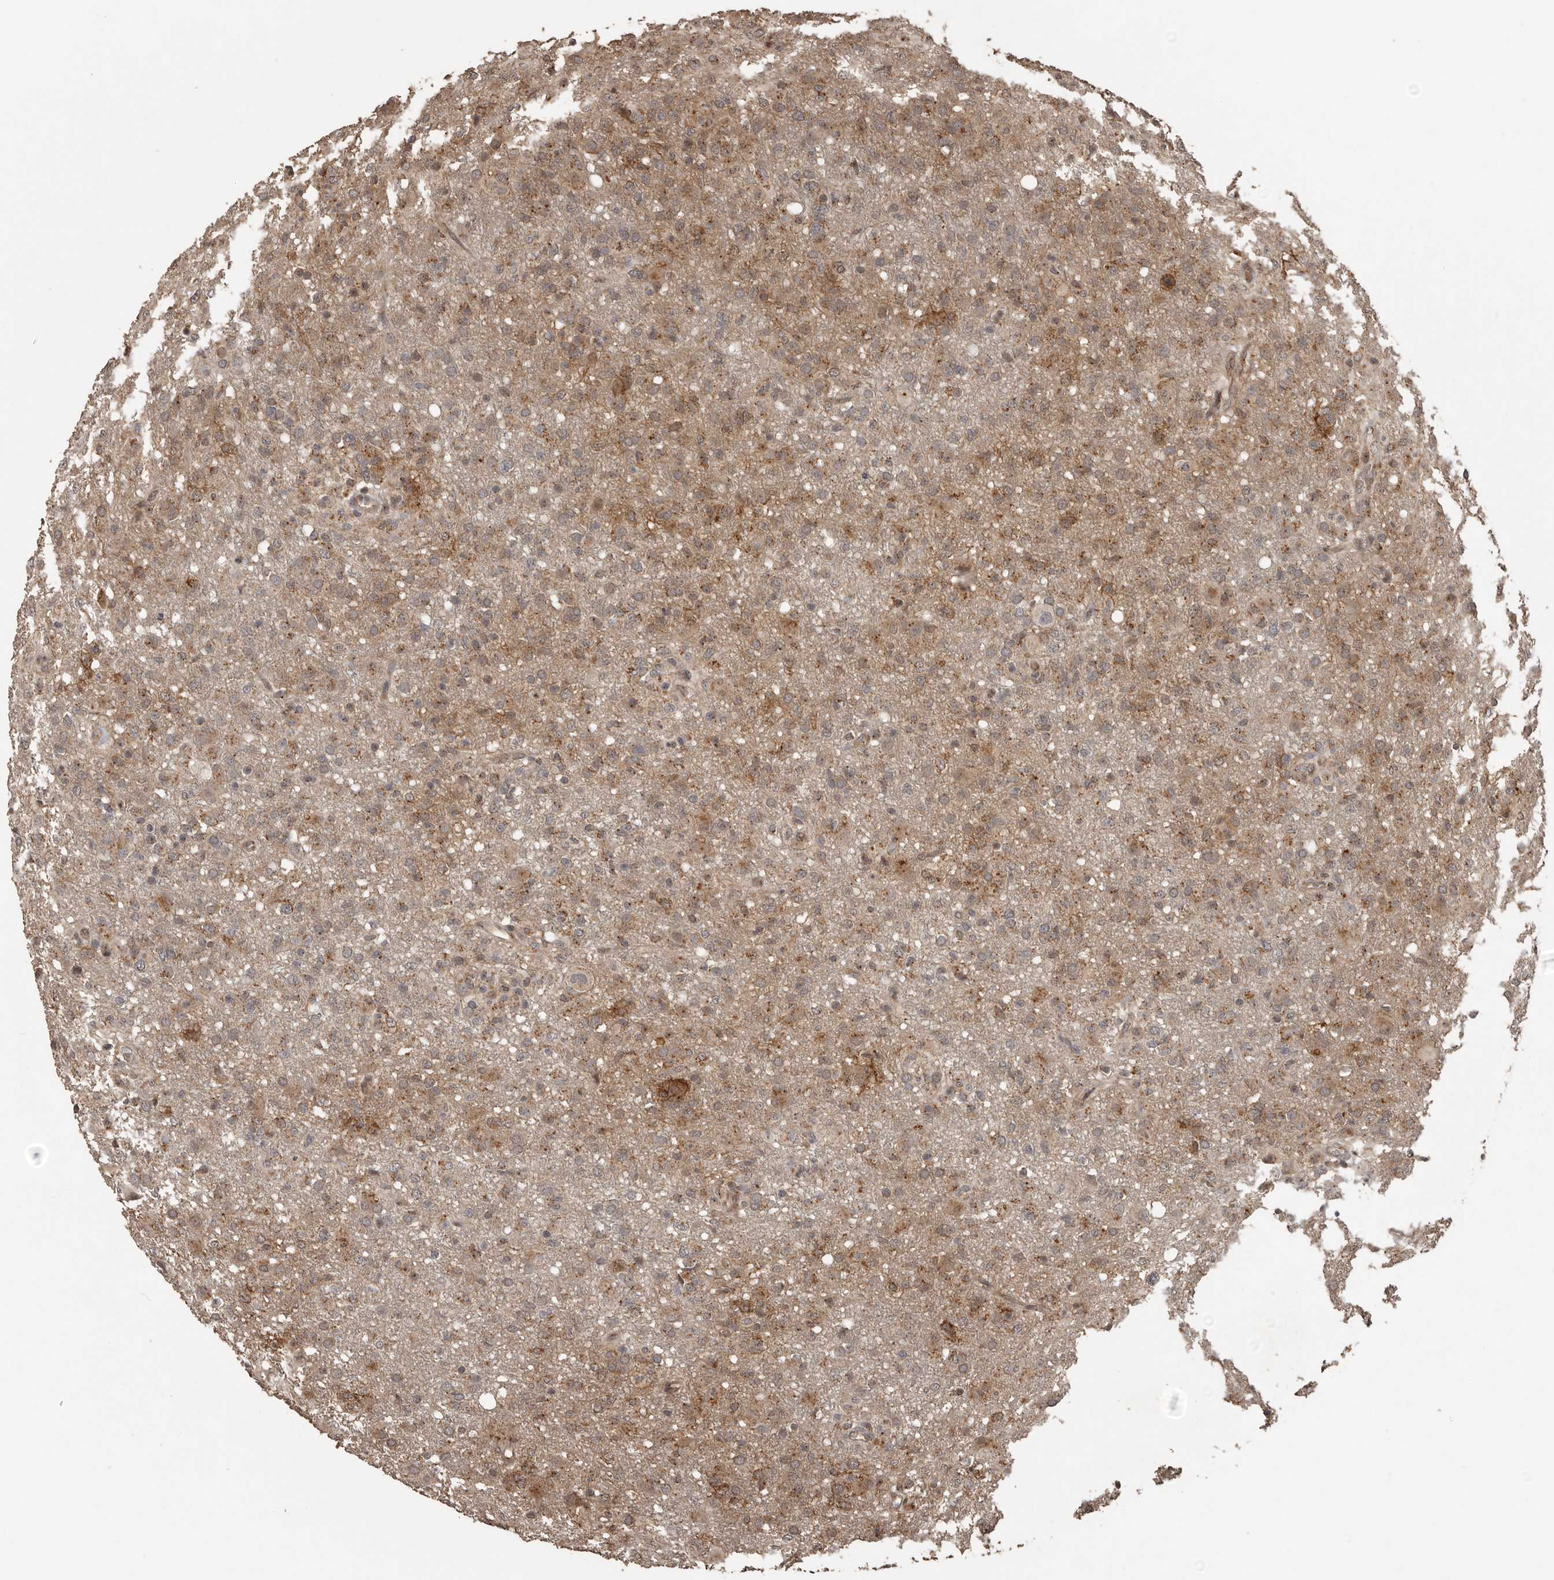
{"staining": {"intensity": "weak", "quantity": "25%-75%", "location": "cytoplasmic/membranous"}, "tissue": "glioma", "cell_type": "Tumor cells", "image_type": "cancer", "snomed": [{"axis": "morphology", "description": "Glioma, malignant, High grade"}, {"axis": "topography", "description": "Brain"}], "caption": "An image of glioma stained for a protein reveals weak cytoplasmic/membranous brown staining in tumor cells.", "gene": "CEP350", "patient": {"sex": "female", "age": 57}}